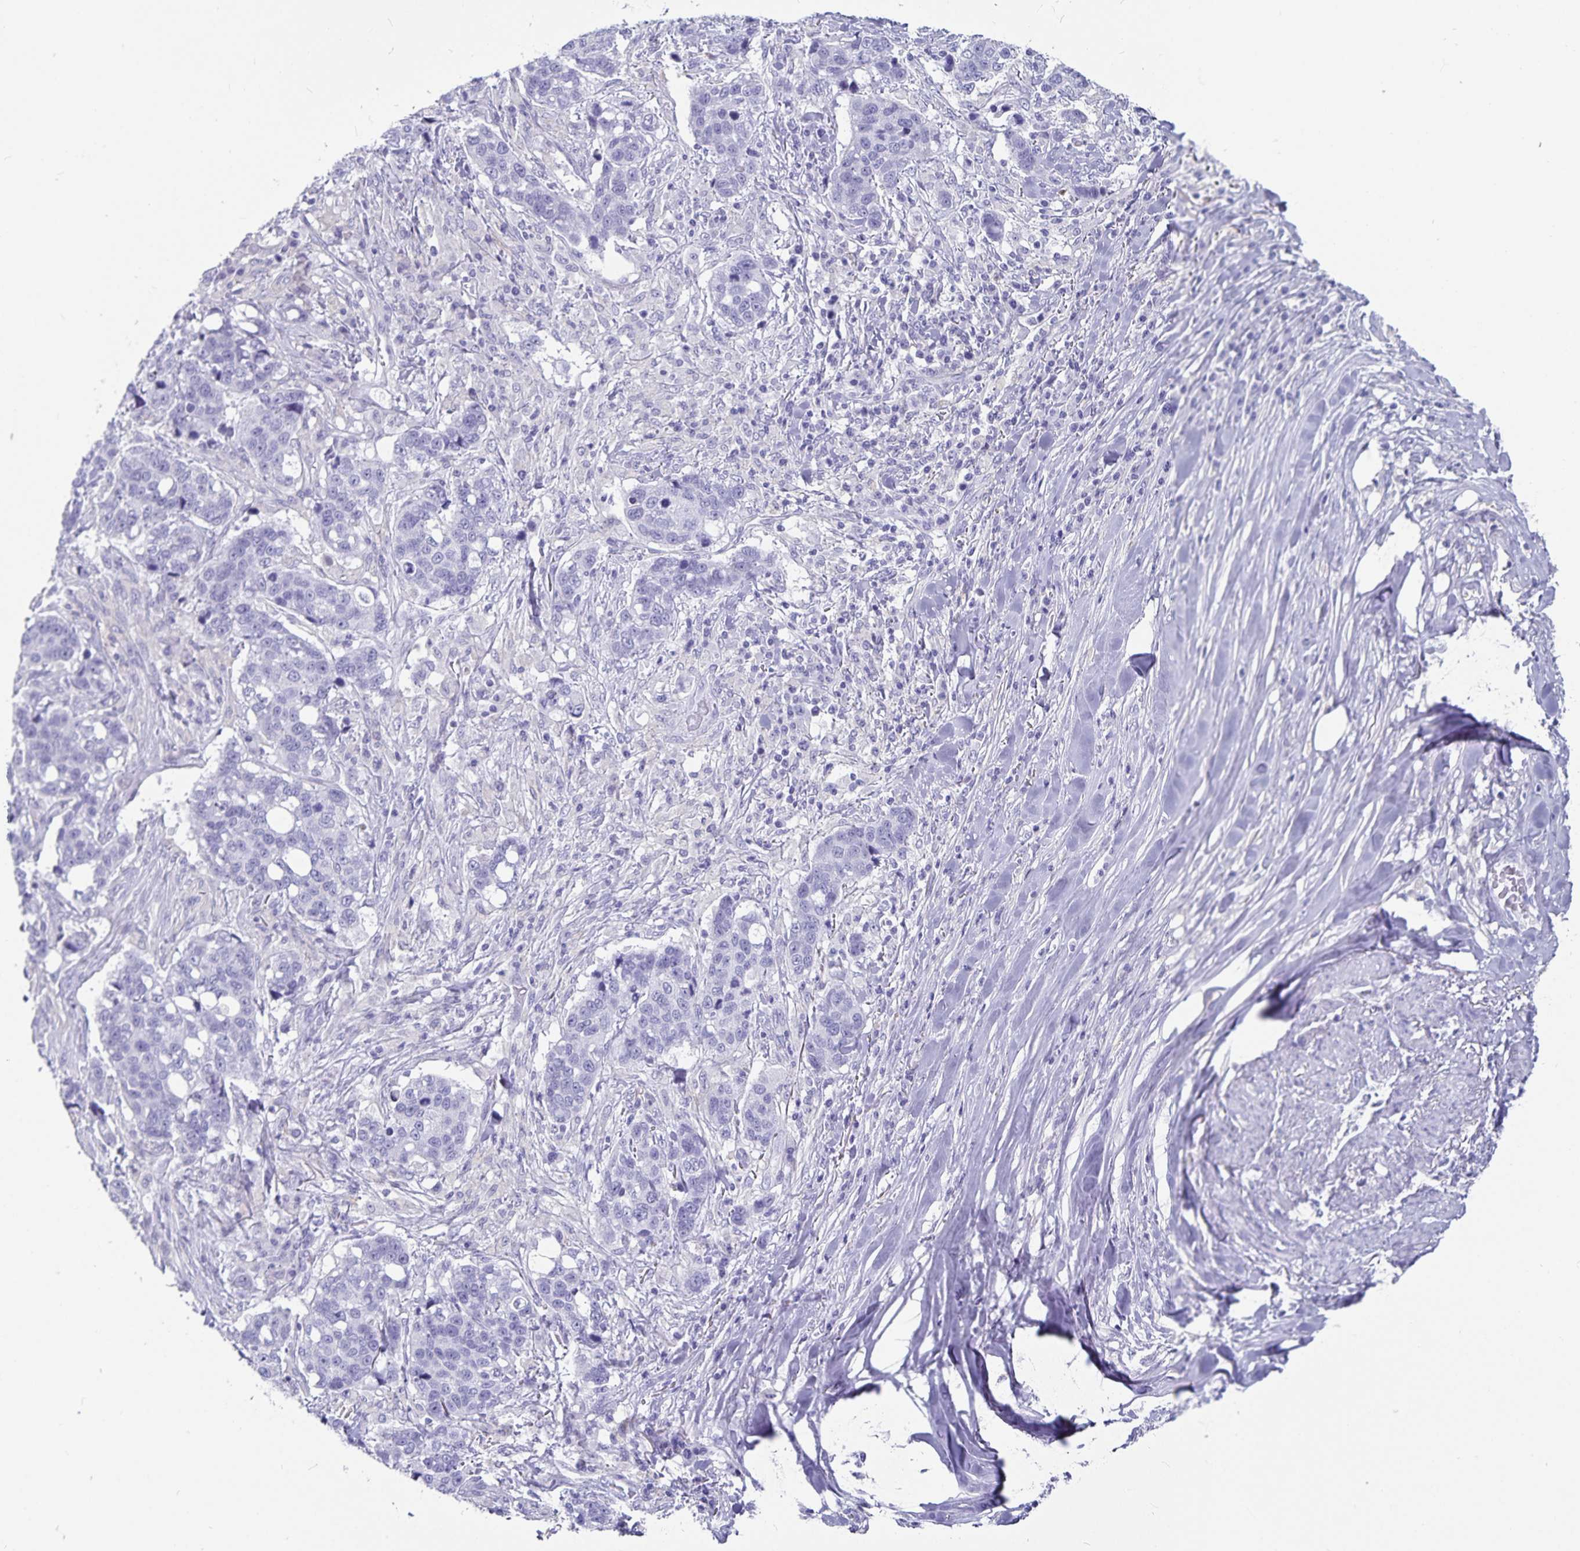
{"staining": {"intensity": "negative", "quantity": "none", "location": "none"}, "tissue": "lung cancer", "cell_type": "Tumor cells", "image_type": "cancer", "snomed": [{"axis": "morphology", "description": "Squamous cell carcinoma, NOS"}, {"axis": "topography", "description": "Lymph node"}, {"axis": "topography", "description": "Lung"}], "caption": "An immunohistochemistry (IHC) micrograph of lung squamous cell carcinoma is shown. There is no staining in tumor cells of lung squamous cell carcinoma. (Stains: DAB (3,3'-diaminobenzidine) immunohistochemistry with hematoxylin counter stain, Microscopy: brightfield microscopy at high magnification).", "gene": "PLAC1", "patient": {"sex": "male", "age": 61}}